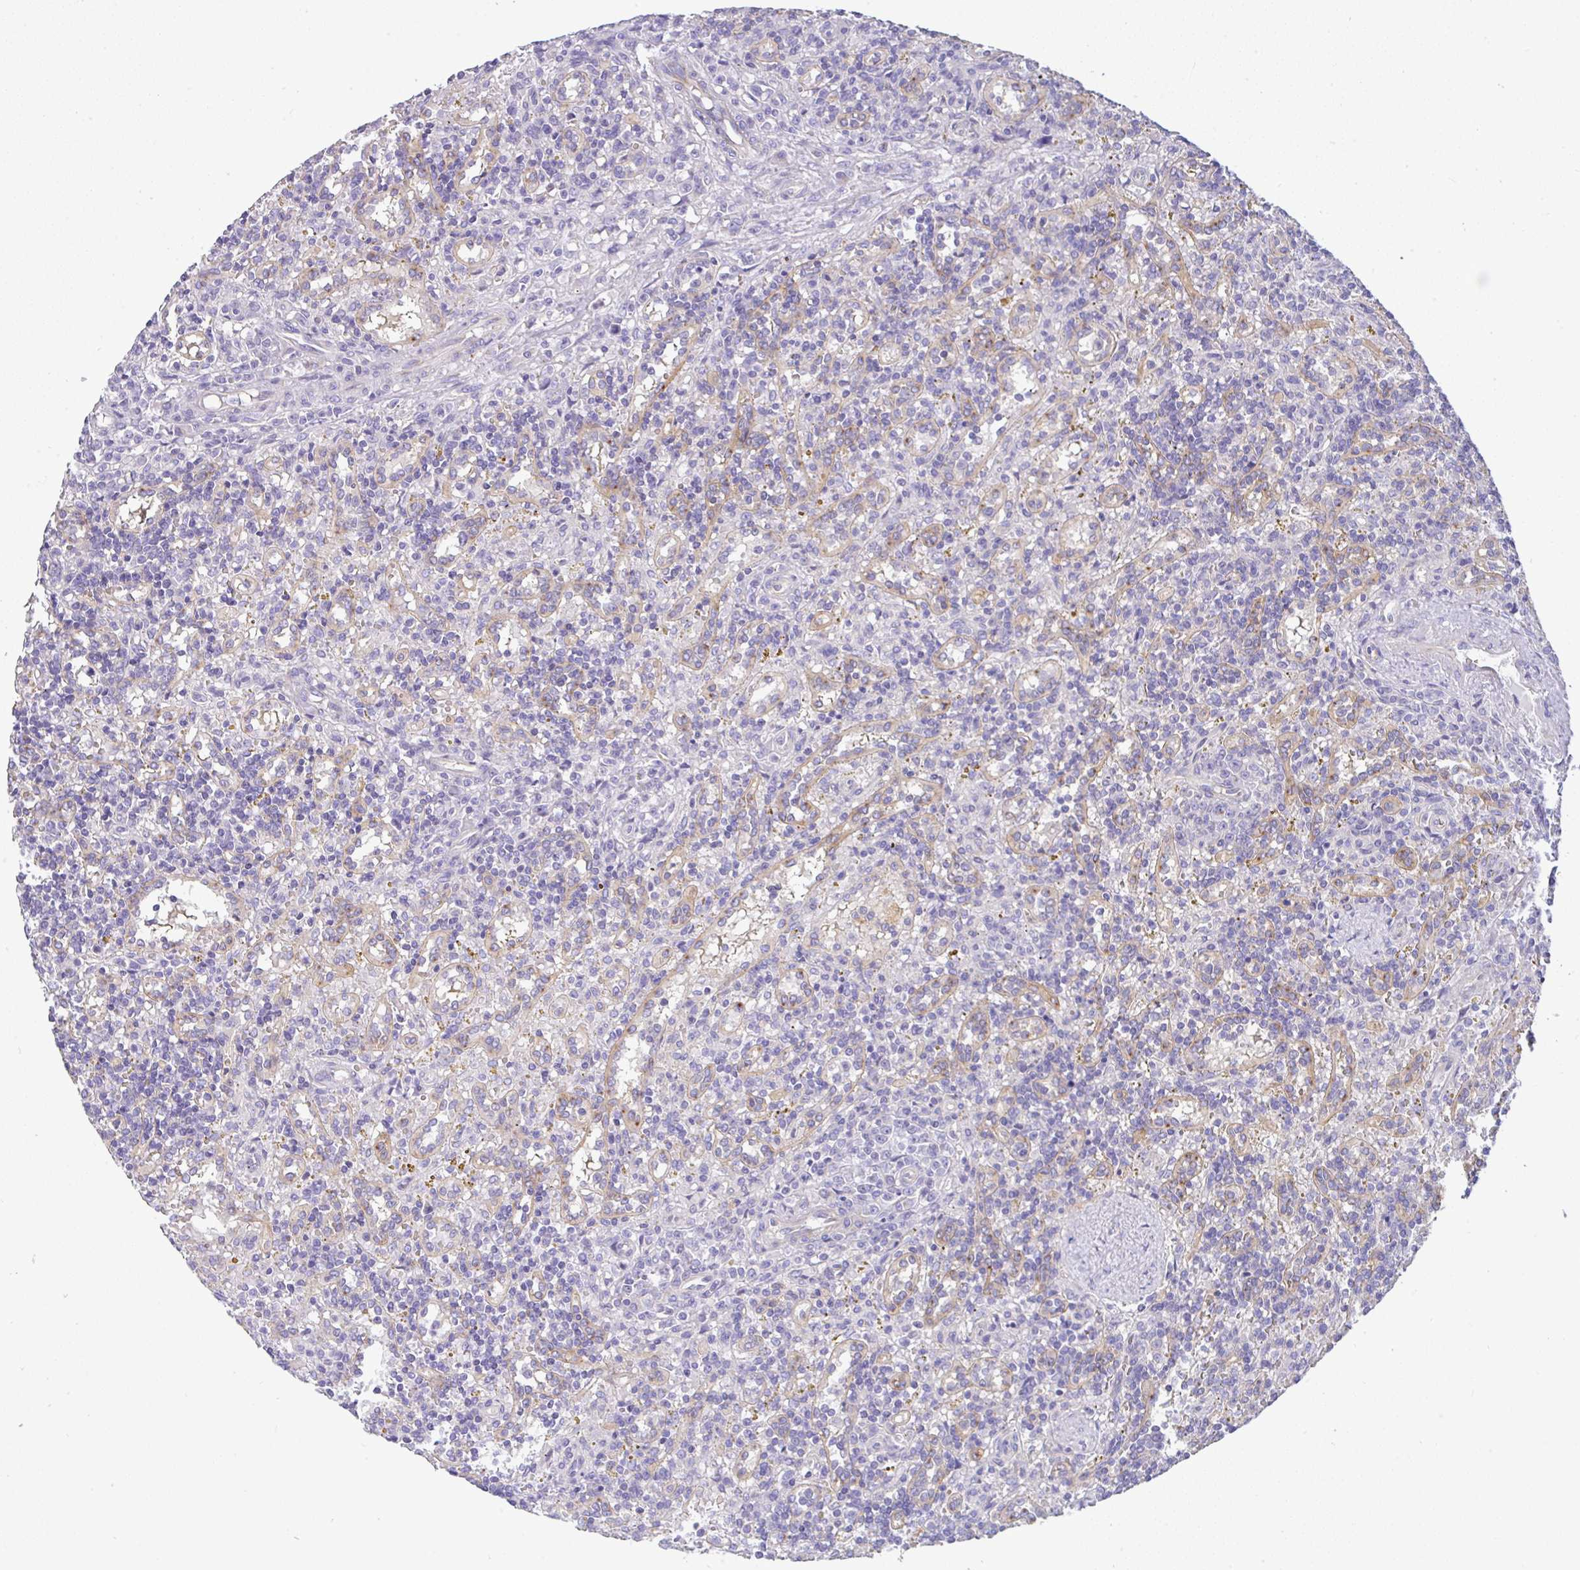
{"staining": {"intensity": "negative", "quantity": "none", "location": "none"}, "tissue": "lymphoma", "cell_type": "Tumor cells", "image_type": "cancer", "snomed": [{"axis": "morphology", "description": "Malignant lymphoma, non-Hodgkin's type, Low grade"}, {"axis": "topography", "description": "Spleen"}], "caption": "Human lymphoma stained for a protein using IHC shows no staining in tumor cells.", "gene": "FAM177A1", "patient": {"sex": "male", "age": 67}}